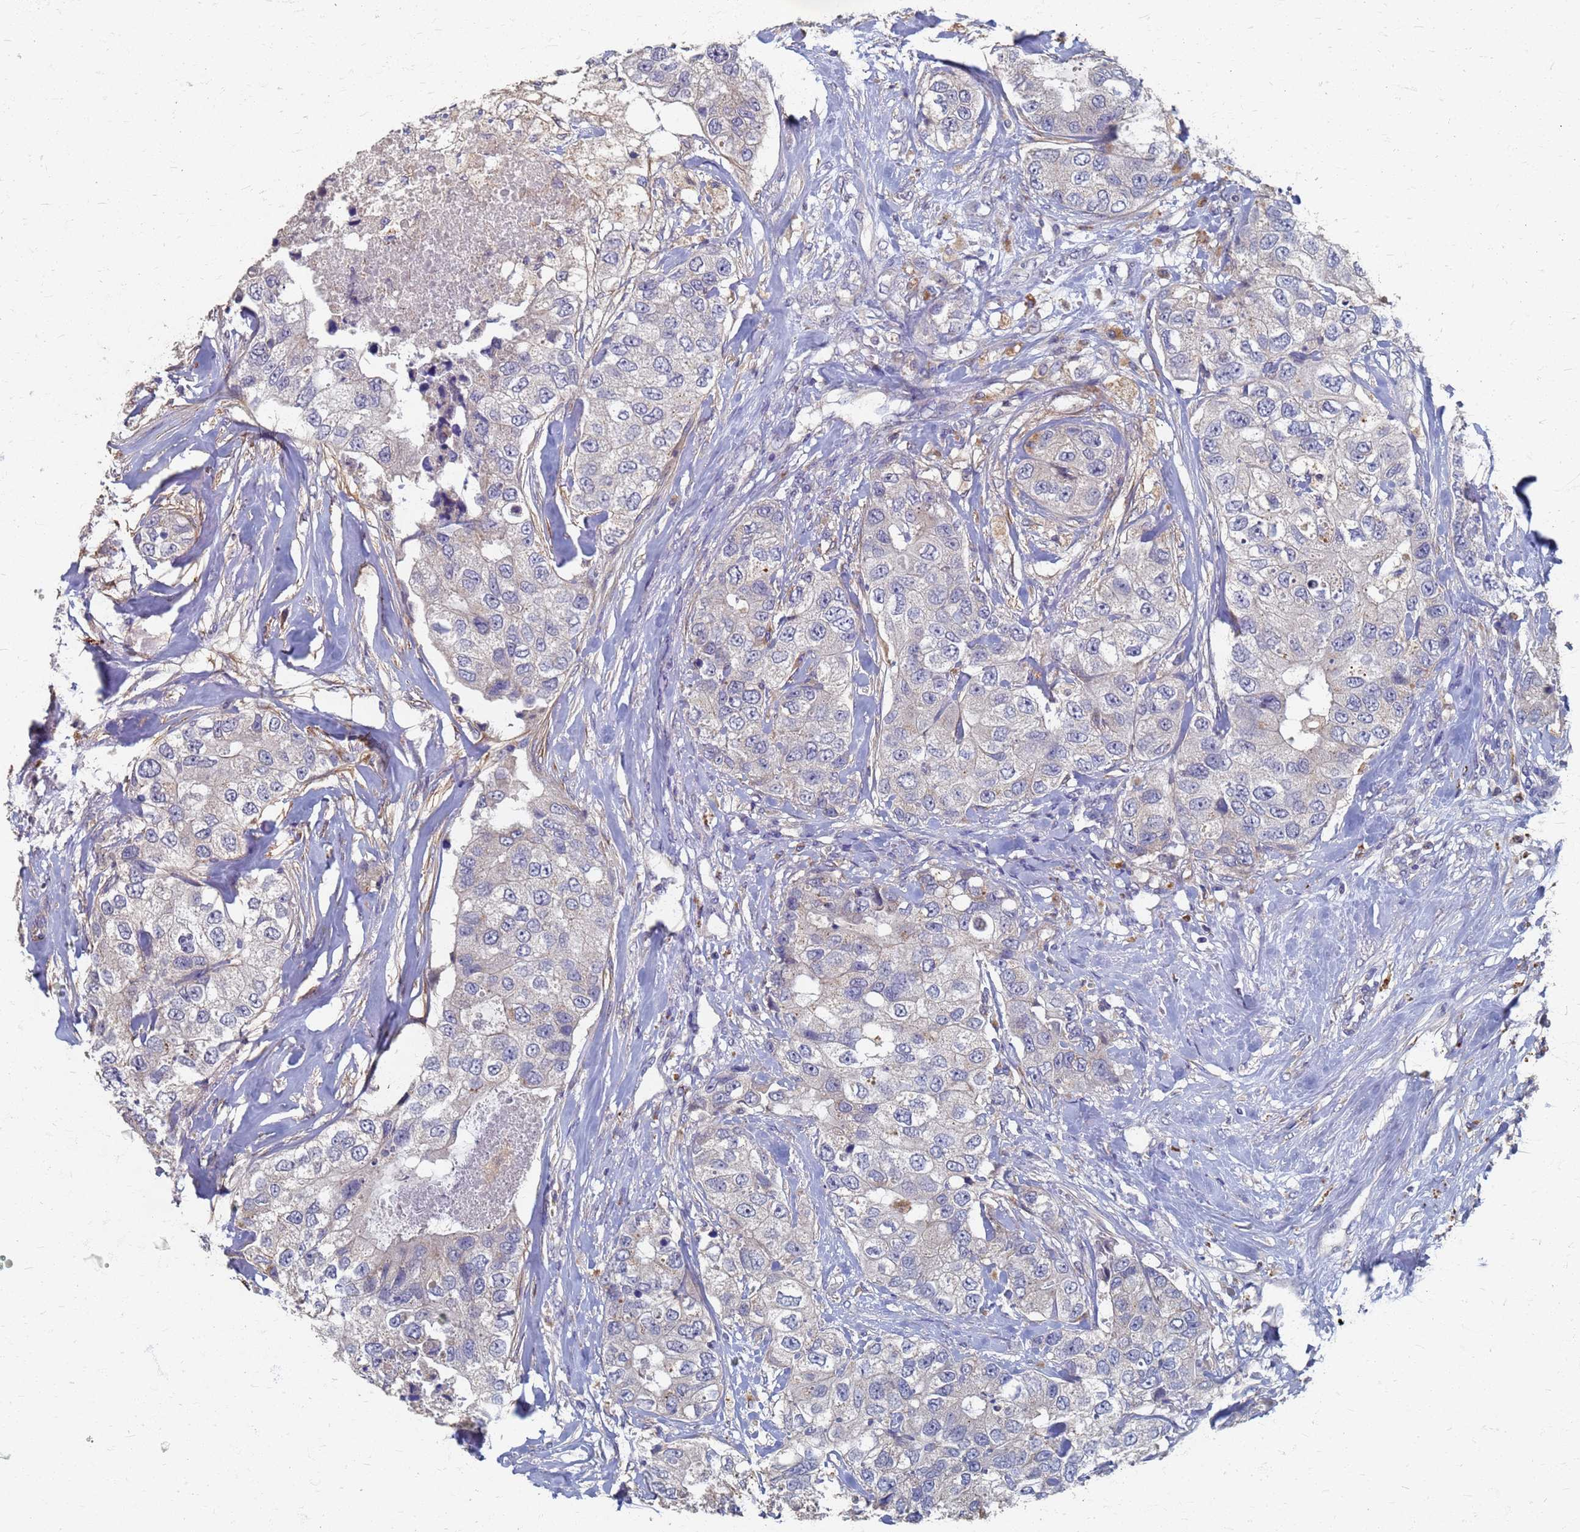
{"staining": {"intensity": "negative", "quantity": "none", "location": "none"}, "tissue": "breast cancer", "cell_type": "Tumor cells", "image_type": "cancer", "snomed": [{"axis": "morphology", "description": "Duct carcinoma"}, {"axis": "topography", "description": "Breast"}], "caption": "Human breast cancer (invasive ductal carcinoma) stained for a protein using immunohistochemistry reveals no staining in tumor cells.", "gene": "KRCC1", "patient": {"sex": "female", "age": 62}}